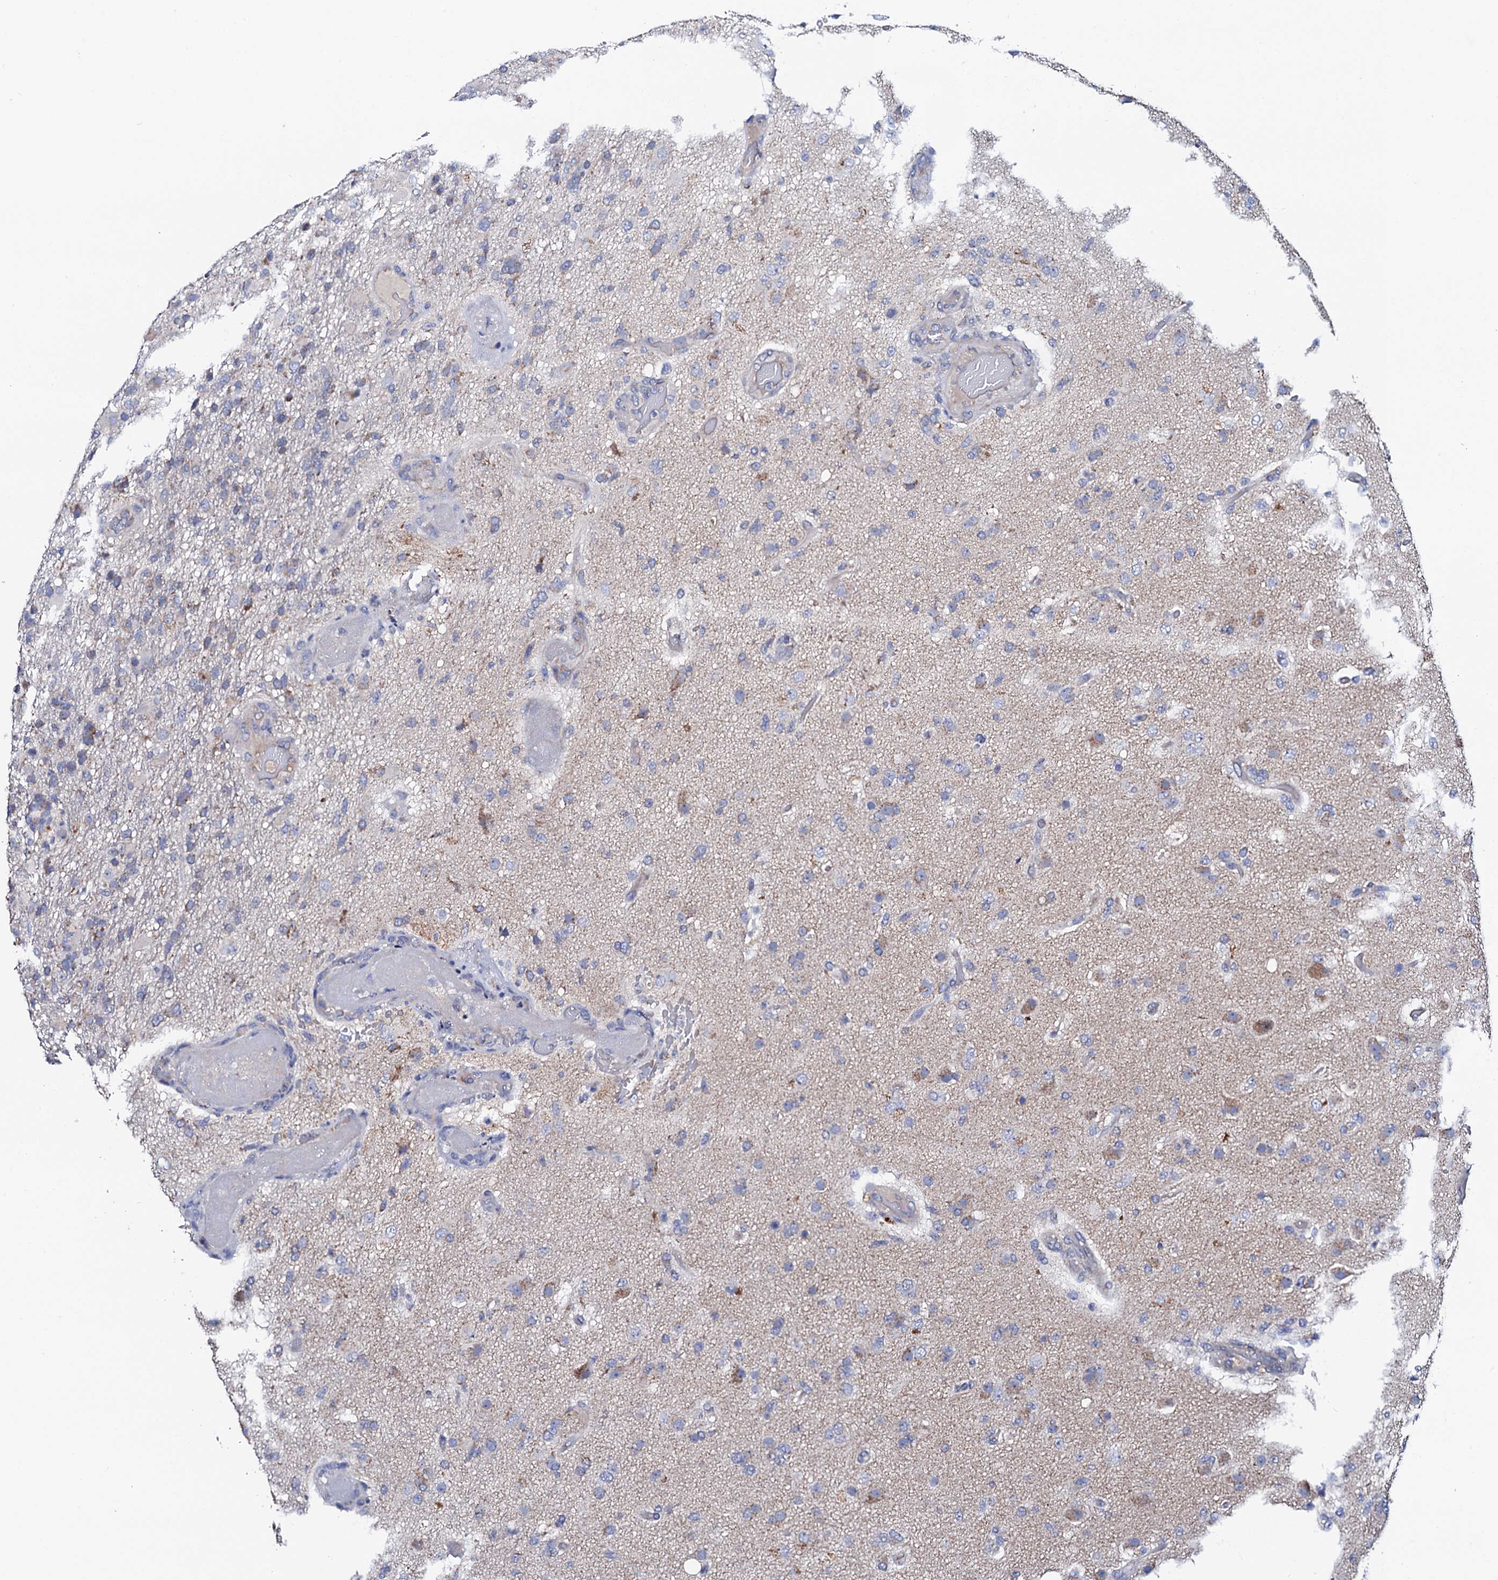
{"staining": {"intensity": "negative", "quantity": "none", "location": "none"}, "tissue": "glioma", "cell_type": "Tumor cells", "image_type": "cancer", "snomed": [{"axis": "morphology", "description": "Glioma, malignant, High grade"}, {"axis": "topography", "description": "Brain"}], "caption": "Tumor cells are negative for protein expression in human malignant glioma (high-grade).", "gene": "MRPL48", "patient": {"sex": "female", "age": 74}}